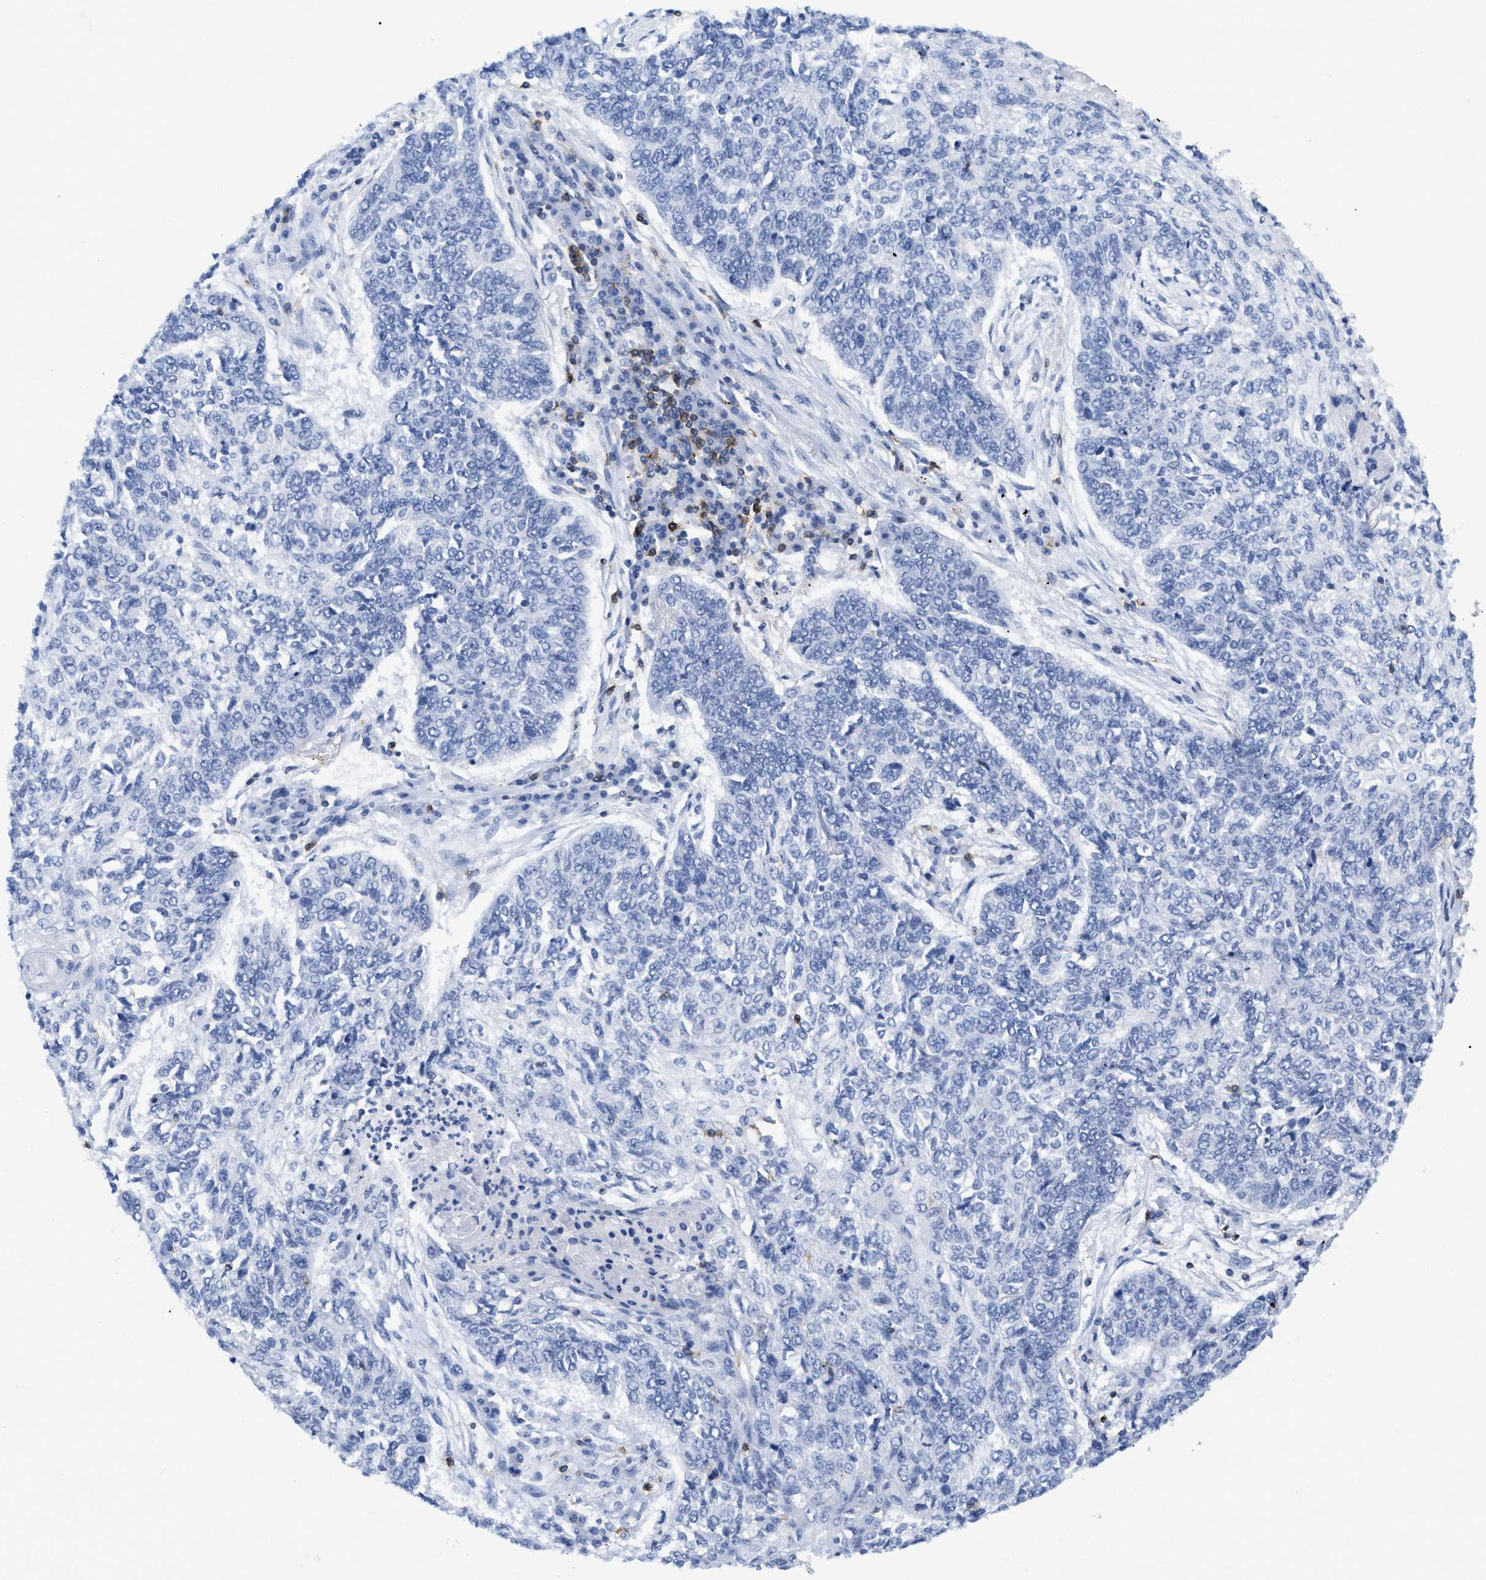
{"staining": {"intensity": "negative", "quantity": "none", "location": "none"}, "tissue": "lung cancer", "cell_type": "Tumor cells", "image_type": "cancer", "snomed": [{"axis": "morphology", "description": "Normal tissue, NOS"}, {"axis": "morphology", "description": "Squamous cell carcinoma, NOS"}, {"axis": "topography", "description": "Cartilage tissue"}, {"axis": "topography", "description": "Bronchus"}, {"axis": "topography", "description": "Lung"}], "caption": "DAB immunohistochemical staining of squamous cell carcinoma (lung) displays no significant positivity in tumor cells.", "gene": "CD5", "patient": {"sex": "female", "age": 49}}